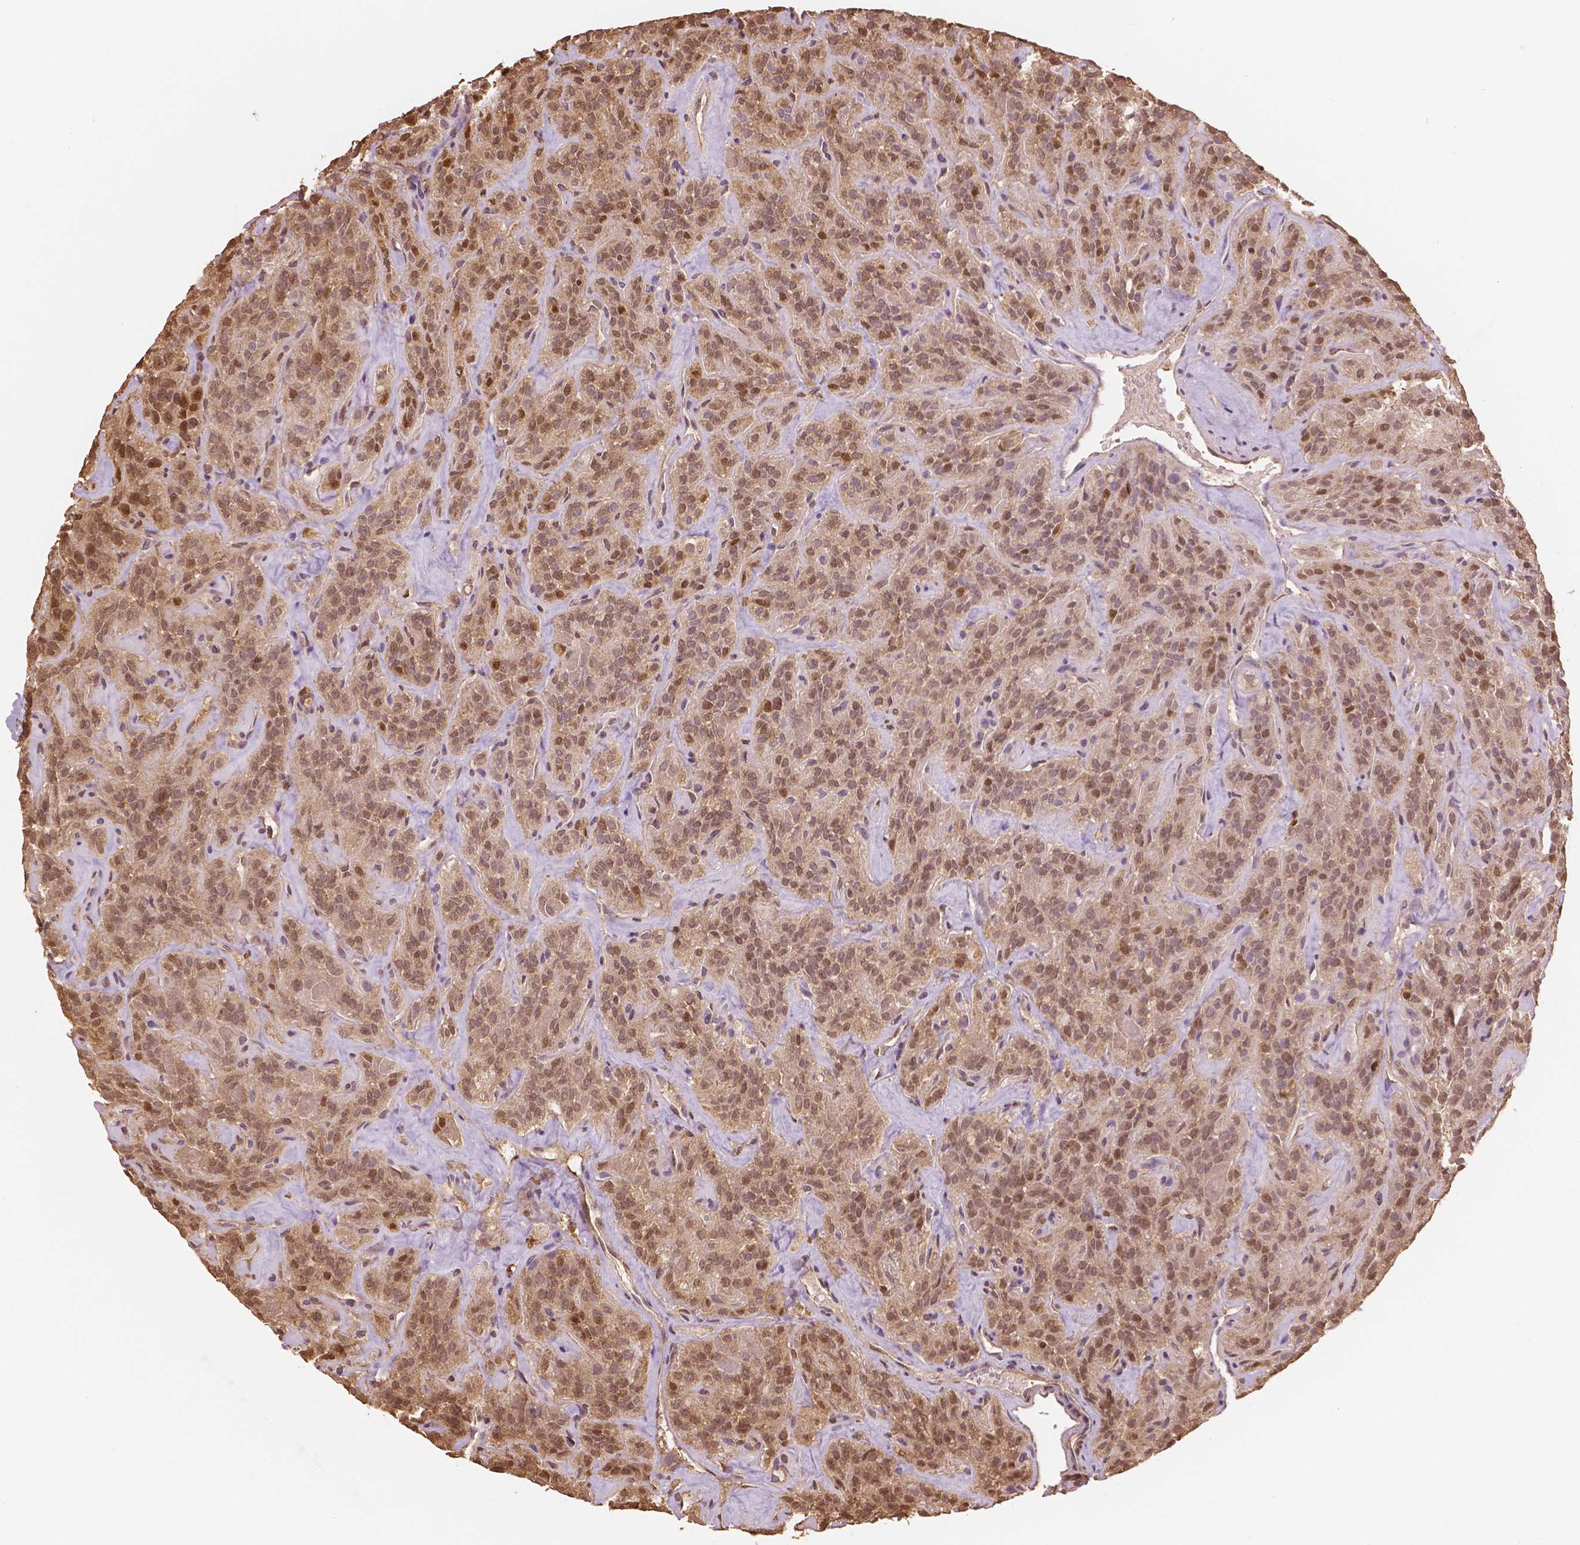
{"staining": {"intensity": "moderate", "quantity": ">75%", "location": "cytoplasmic/membranous,nuclear"}, "tissue": "thyroid cancer", "cell_type": "Tumor cells", "image_type": "cancer", "snomed": [{"axis": "morphology", "description": "Papillary adenocarcinoma, NOS"}, {"axis": "topography", "description": "Thyroid gland"}], "caption": "Tumor cells exhibit medium levels of moderate cytoplasmic/membranous and nuclear expression in approximately >75% of cells in human thyroid cancer. The protein of interest is stained brown, and the nuclei are stained in blue (DAB (3,3'-diaminobenzidine) IHC with brightfield microscopy, high magnification).", "gene": "S100A4", "patient": {"sex": "female", "age": 45}}